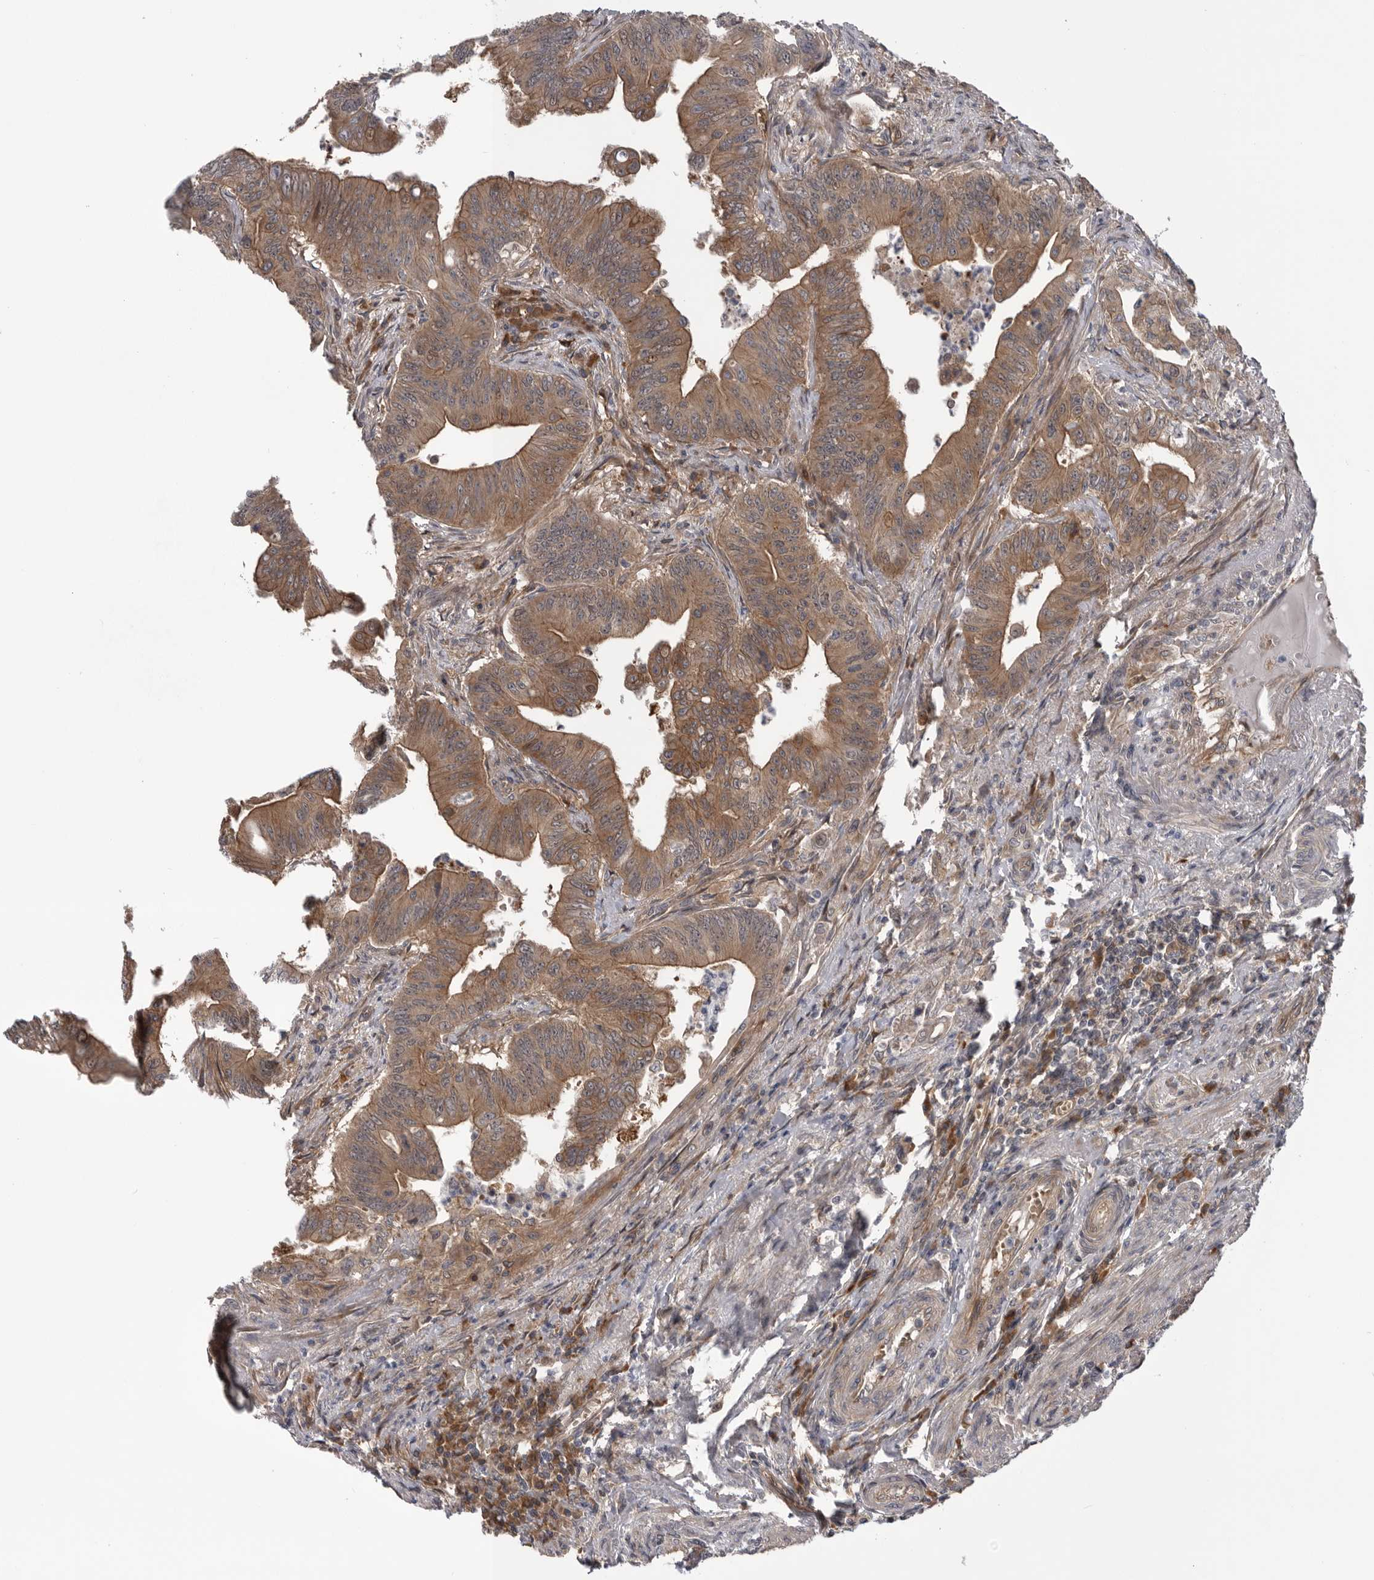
{"staining": {"intensity": "moderate", "quantity": ">75%", "location": "cytoplasmic/membranous"}, "tissue": "colorectal cancer", "cell_type": "Tumor cells", "image_type": "cancer", "snomed": [{"axis": "morphology", "description": "Adenoma, NOS"}, {"axis": "morphology", "description": "Adenocarcinoma, NOS"}, {"axis": "topography", "description": "Colon"}], "caption": "Human colorectal adenoma stained with a brown dye shows moderate cytoplasmic/membranous positive expression in approximately >75% of tumor cells.", "gene": "RAB3GAP2", "patient": {"sex": "male", "age": 79}}